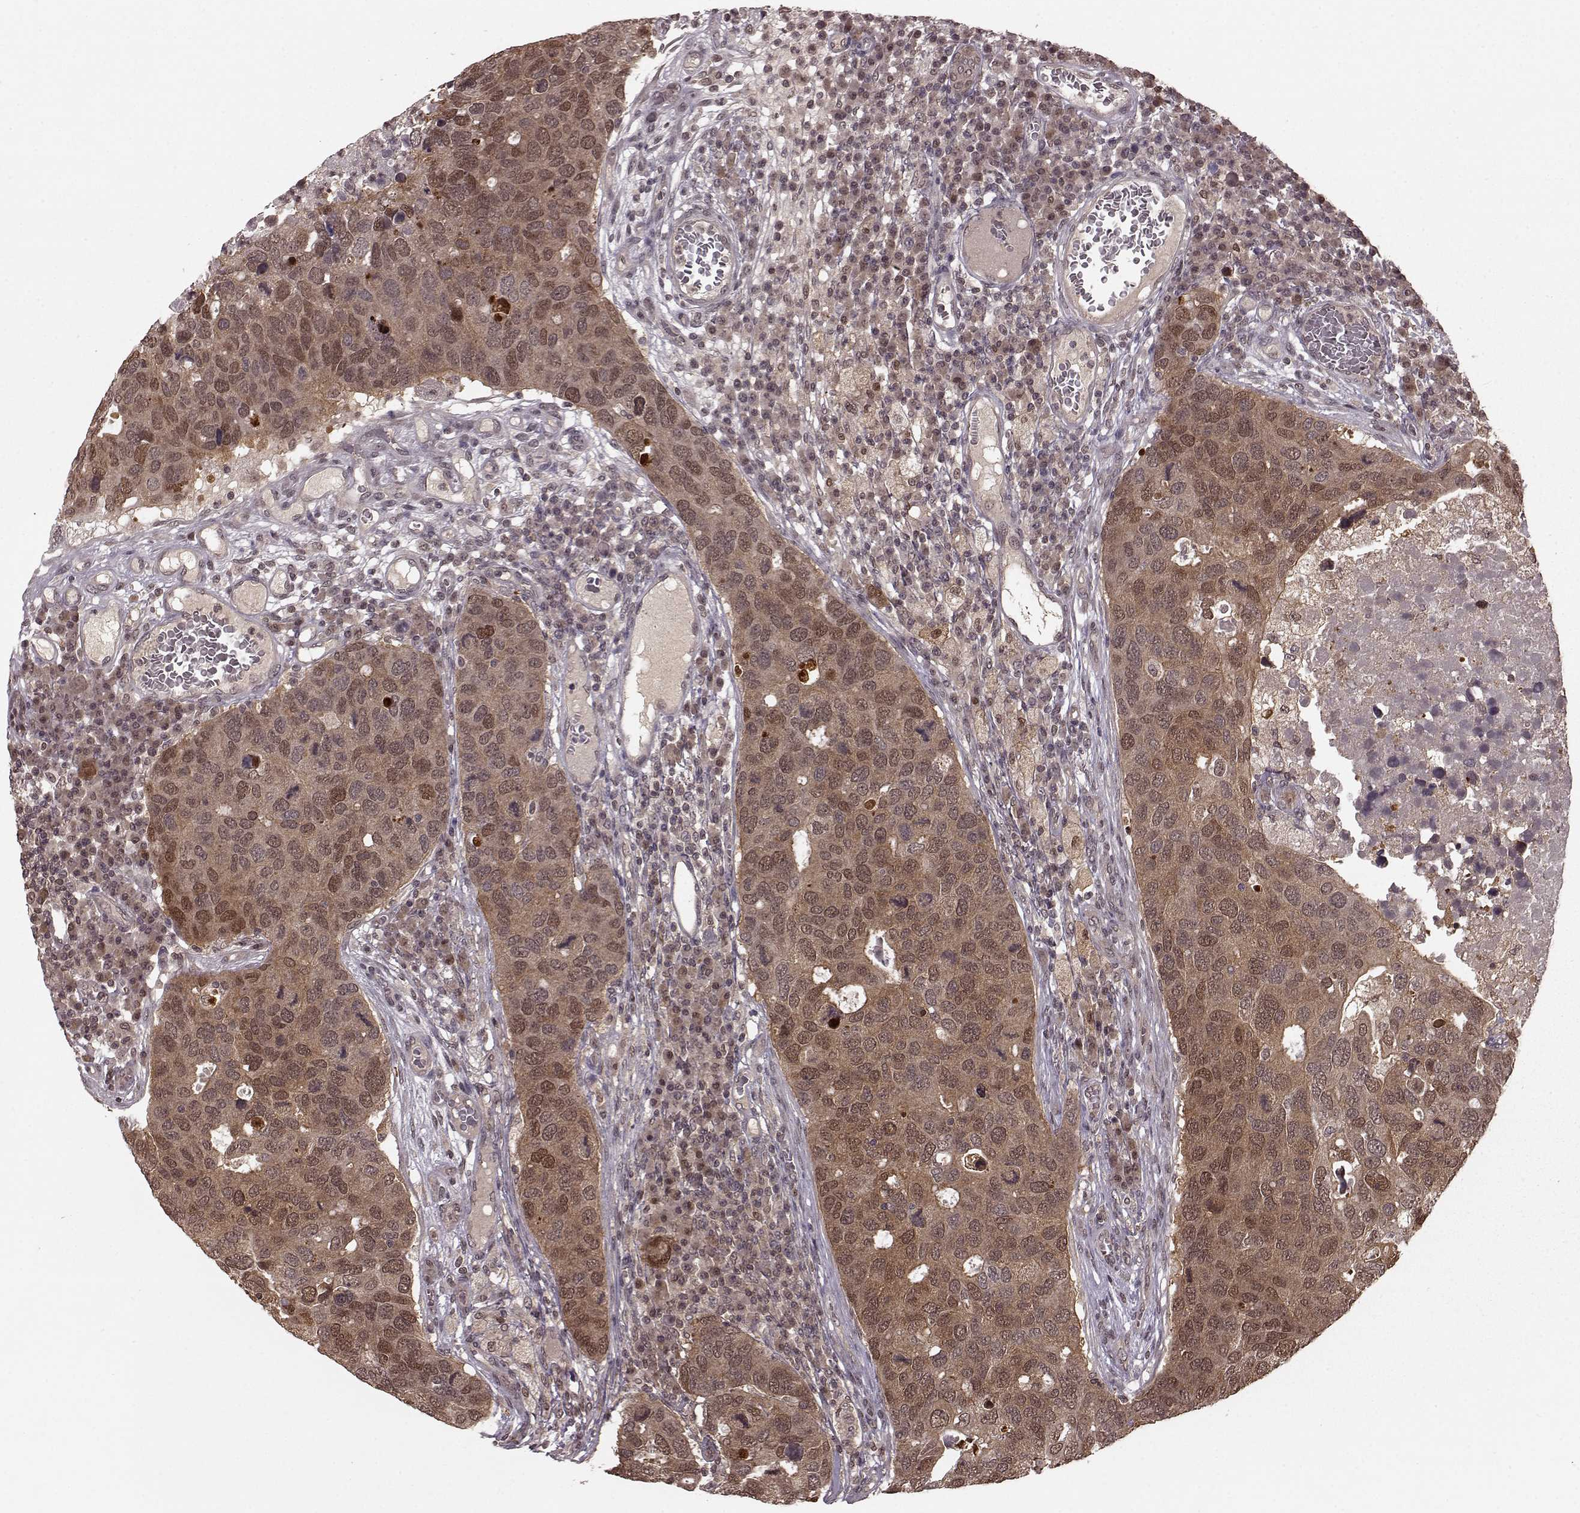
{"staining": {"intensity": "moderate", "quantity": "25%-75%", "location": "cytoplasmic/membranous,nuclear"}, "tissue": "breast cancer", "cell_type": "Tumor cells", "image_type": "cancer", "snomed": [{"axis": "morphology", "description": "Duct carcinoma"}, {"axis": "topography", "description": "Breast"}], "caption": "Brown immunohistochemical staining in breast cancer (infiltrating ductal carcinoma) reveals moderate cytoplasmic/membranous and nuclear expression in approximately 25%-75% of tumor cells.", "gene": "GSS", "patient": {"sex": "female", "age": 83}}